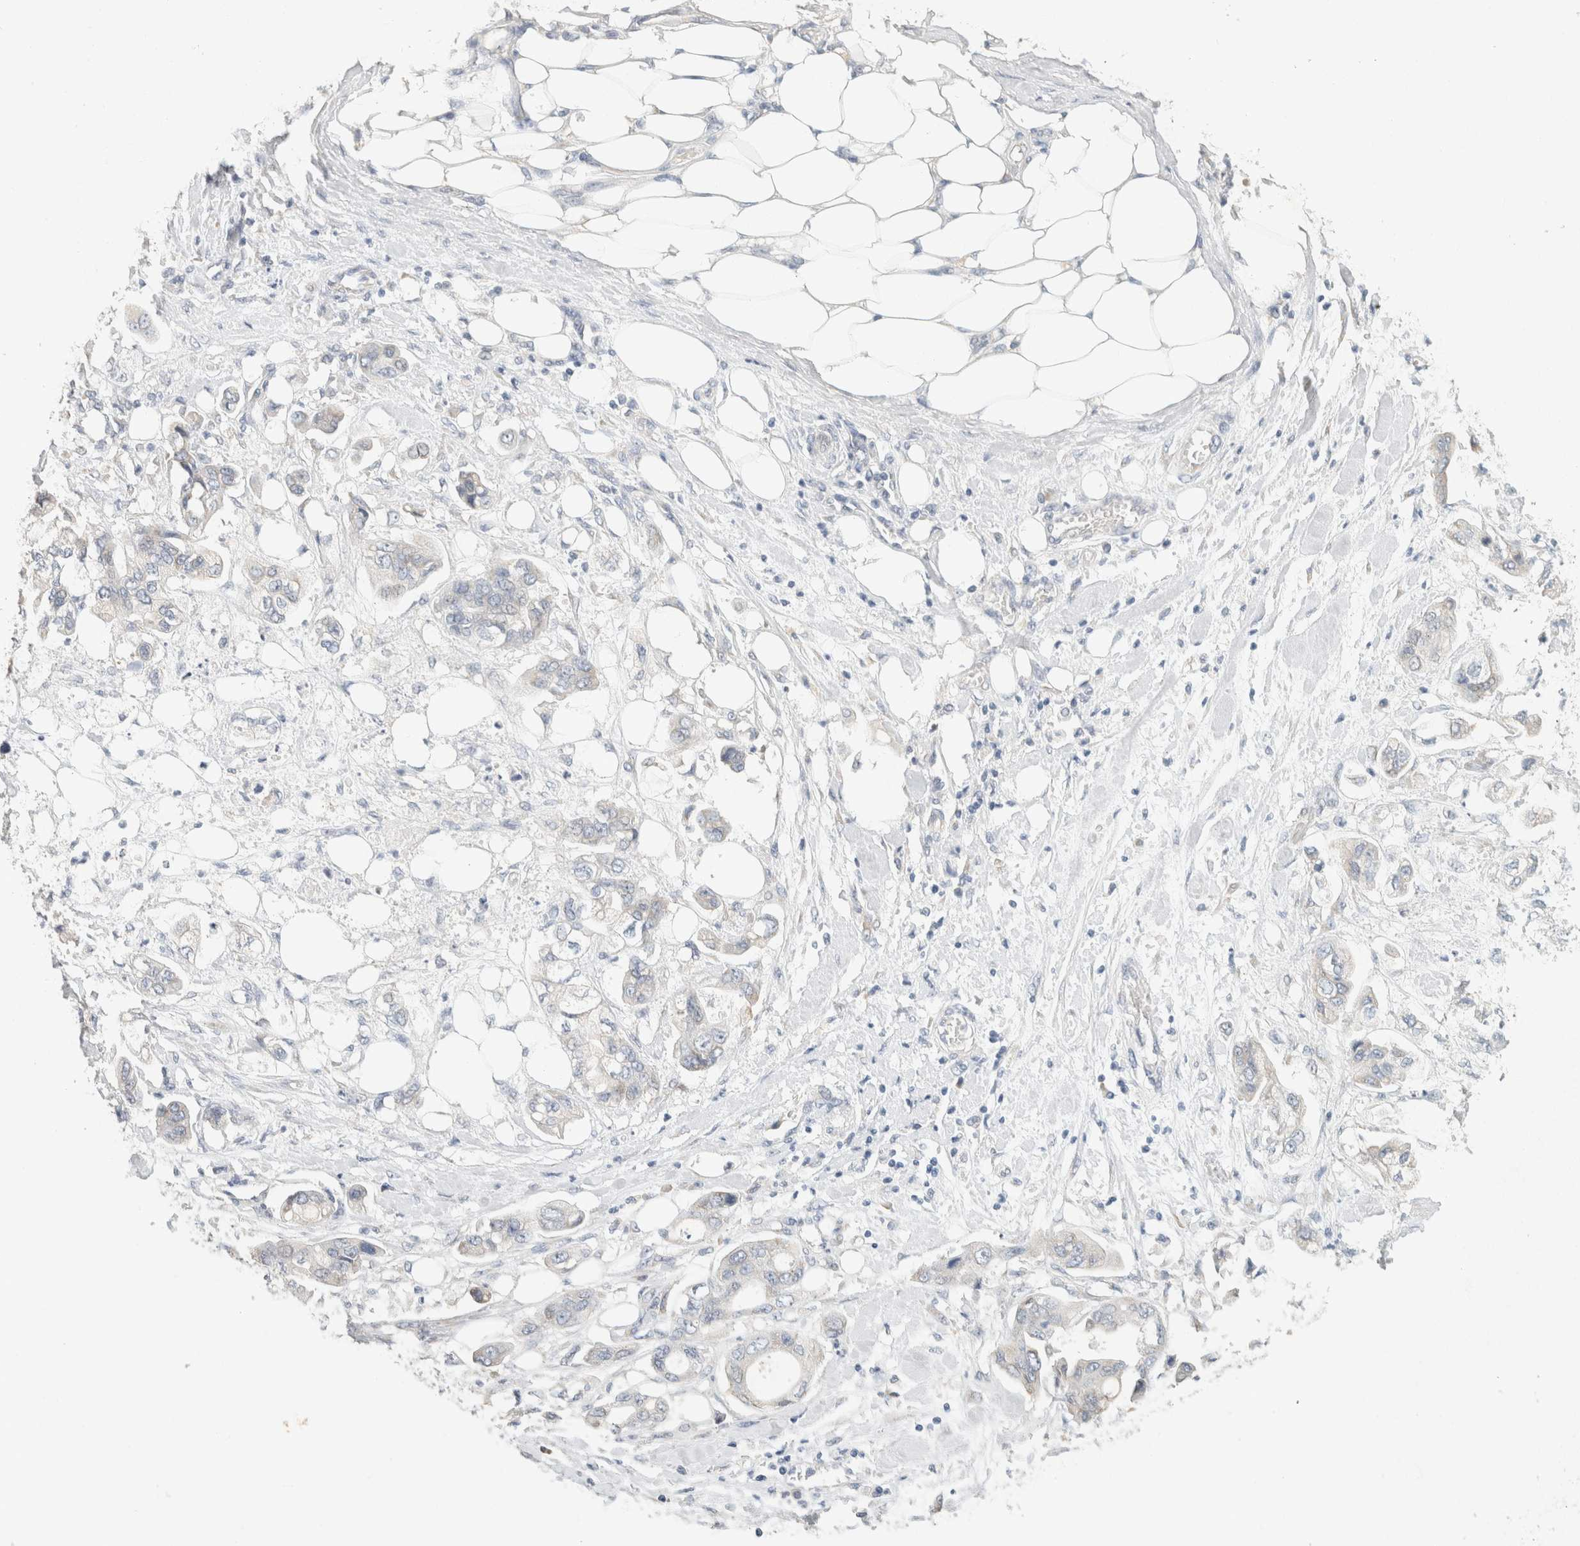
{"staining": {"intensity": "negative", "quantity": "none", "location": "none"}, "tissue": "stomach cancer", "cell_type": "Tumor cells", "image_type": "cancer", "snomed": [{"axis": "morphology", "description": "Adenocarcinoma, NOS"}, {"axis": "topography", "description": "Stomach"}], "caption": "A histopathology image of stomach adenocarcinoma stained for a protein shows no brown staining in tumor cells.", "gene": "NEFM", "patient": {"sex": "male", "age": 62}}